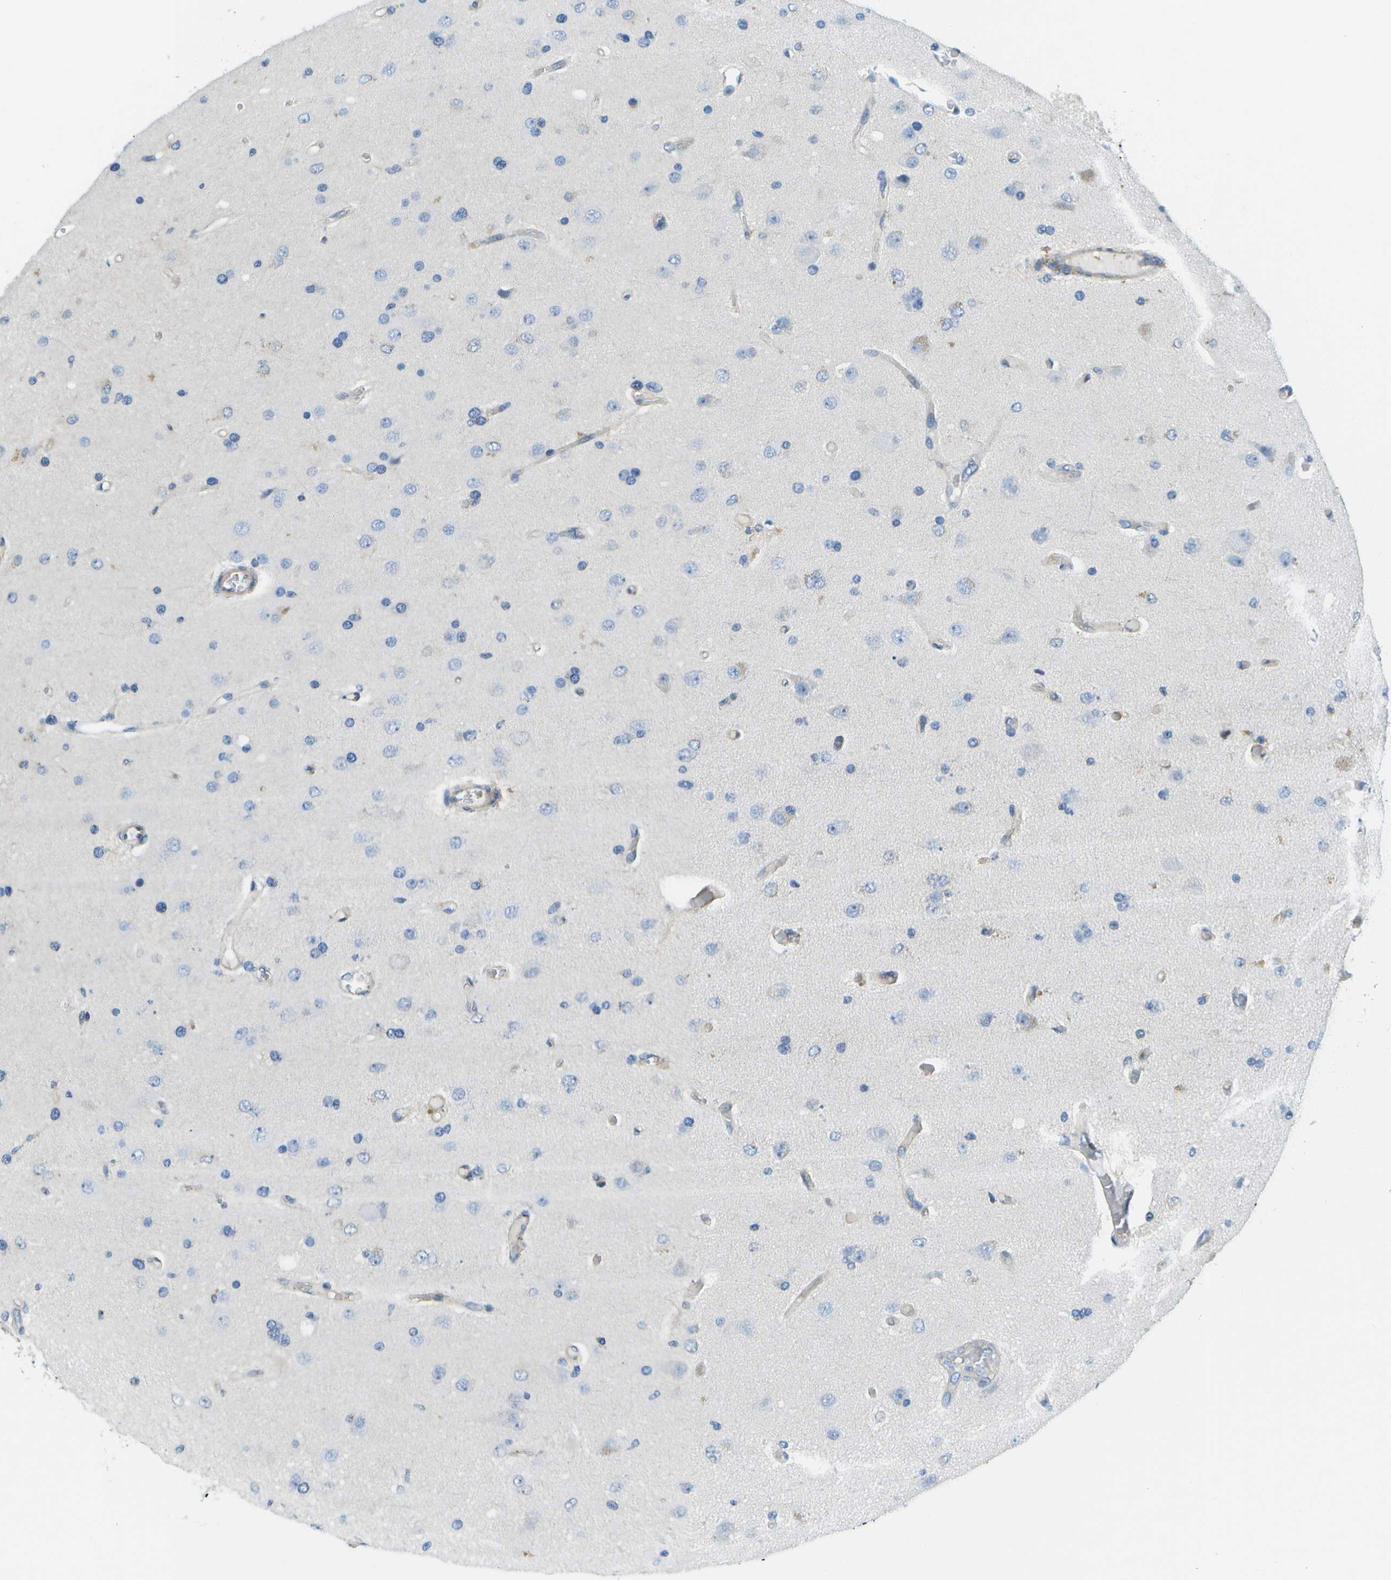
{"staining": {"intensity": "negative", "quantity": "none", "location": "none"}, "tissue": "glioma", "cell_type": "Tumor cells", "image_type": "cancer", "snomed": [{"axis": "morphology", "description": "Normal tissue, NOS"}, {"axis": "morphology", "description": "Glioma, malignant, High grade"}, {"axis": "topography", "description": "Cerebral cortex"}], "caption": "Glioma stained for a protein using IHC displays no positivity tumor cells.", "gene": "KIAA0040", "patient": {"sex": "male", "age": 77}}